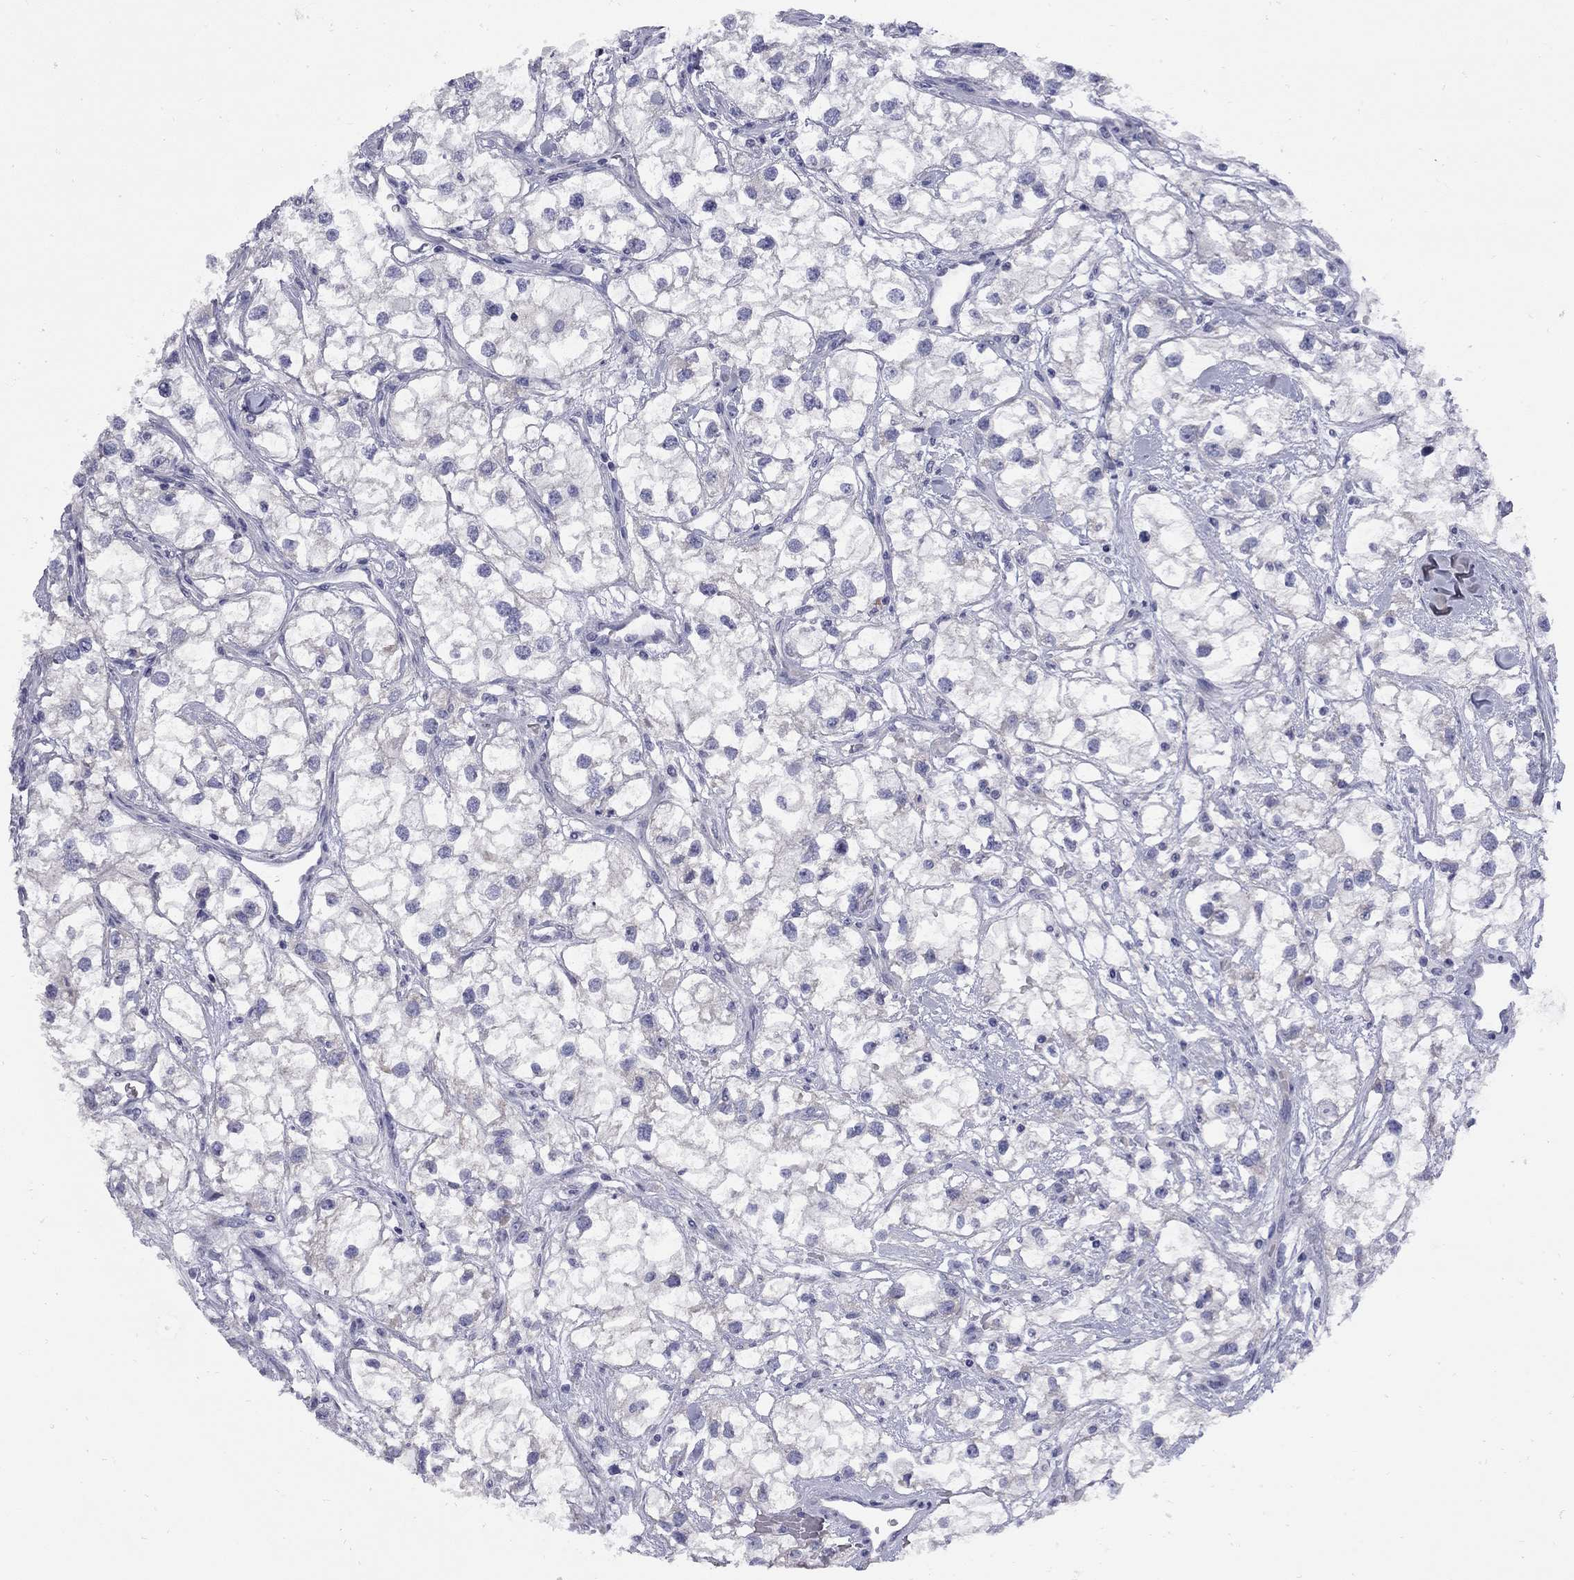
{"staining": {"intensity": "negative", "quantity": "none", "location": "none"}, "tissue": "renal cancer", "cell_type": "Tumor cells", "image_type": "cancer", "snomed": [{"axis": "morphology", "description": "Adenocarcinoma, NOS"}, {"axis": "topography", "description": "Kidney"}], "caption": "A micrograph of human renal cancer is negative for staining in tumor cells. (Stains: DAB immunohistochemistry (IHC) with hematoxylin counter stain, Microscopy: brightfield microscopy at high magnification).", "gene": "ABCB4", "patient": {"sex": "male", "age": 59}}